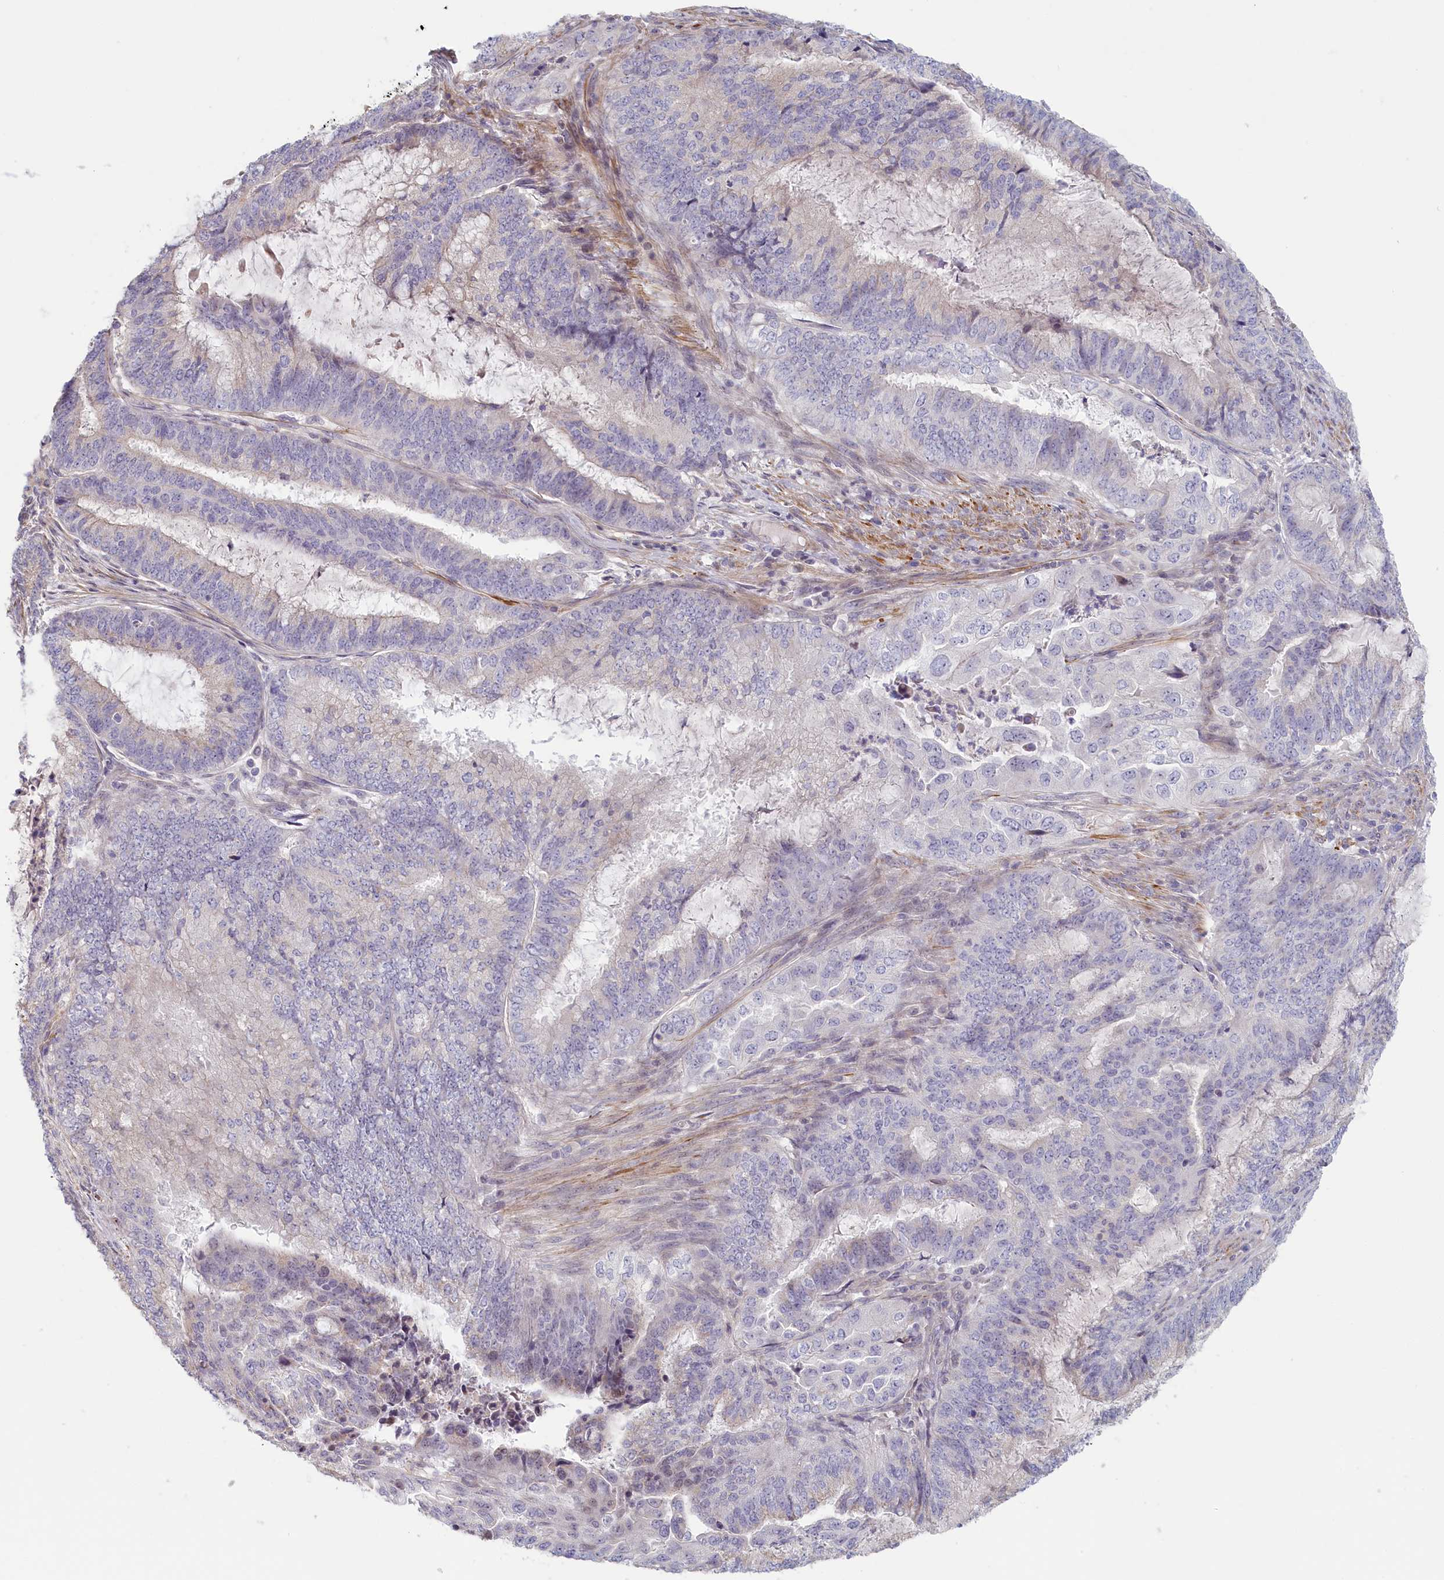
{"staining": {"intensity": "negative", "quantity": "none", "location": "none"}, "tissue": "endometrial cancer", "cell_type": "Tumor cells", "image_type": "cancer", "snomed": [{"axis": "morphology", "description": "Adenocarcinoma, NOS"}, {"axis": "topography", "description": "Endometrium"}], "caption": "DAB immunohistochemical staining of adenocarcinoma (endometrial) reveals no significant staining in tumor cells.", "gene": "INTS4", "patient": {"sex": "female", "age": 51}}